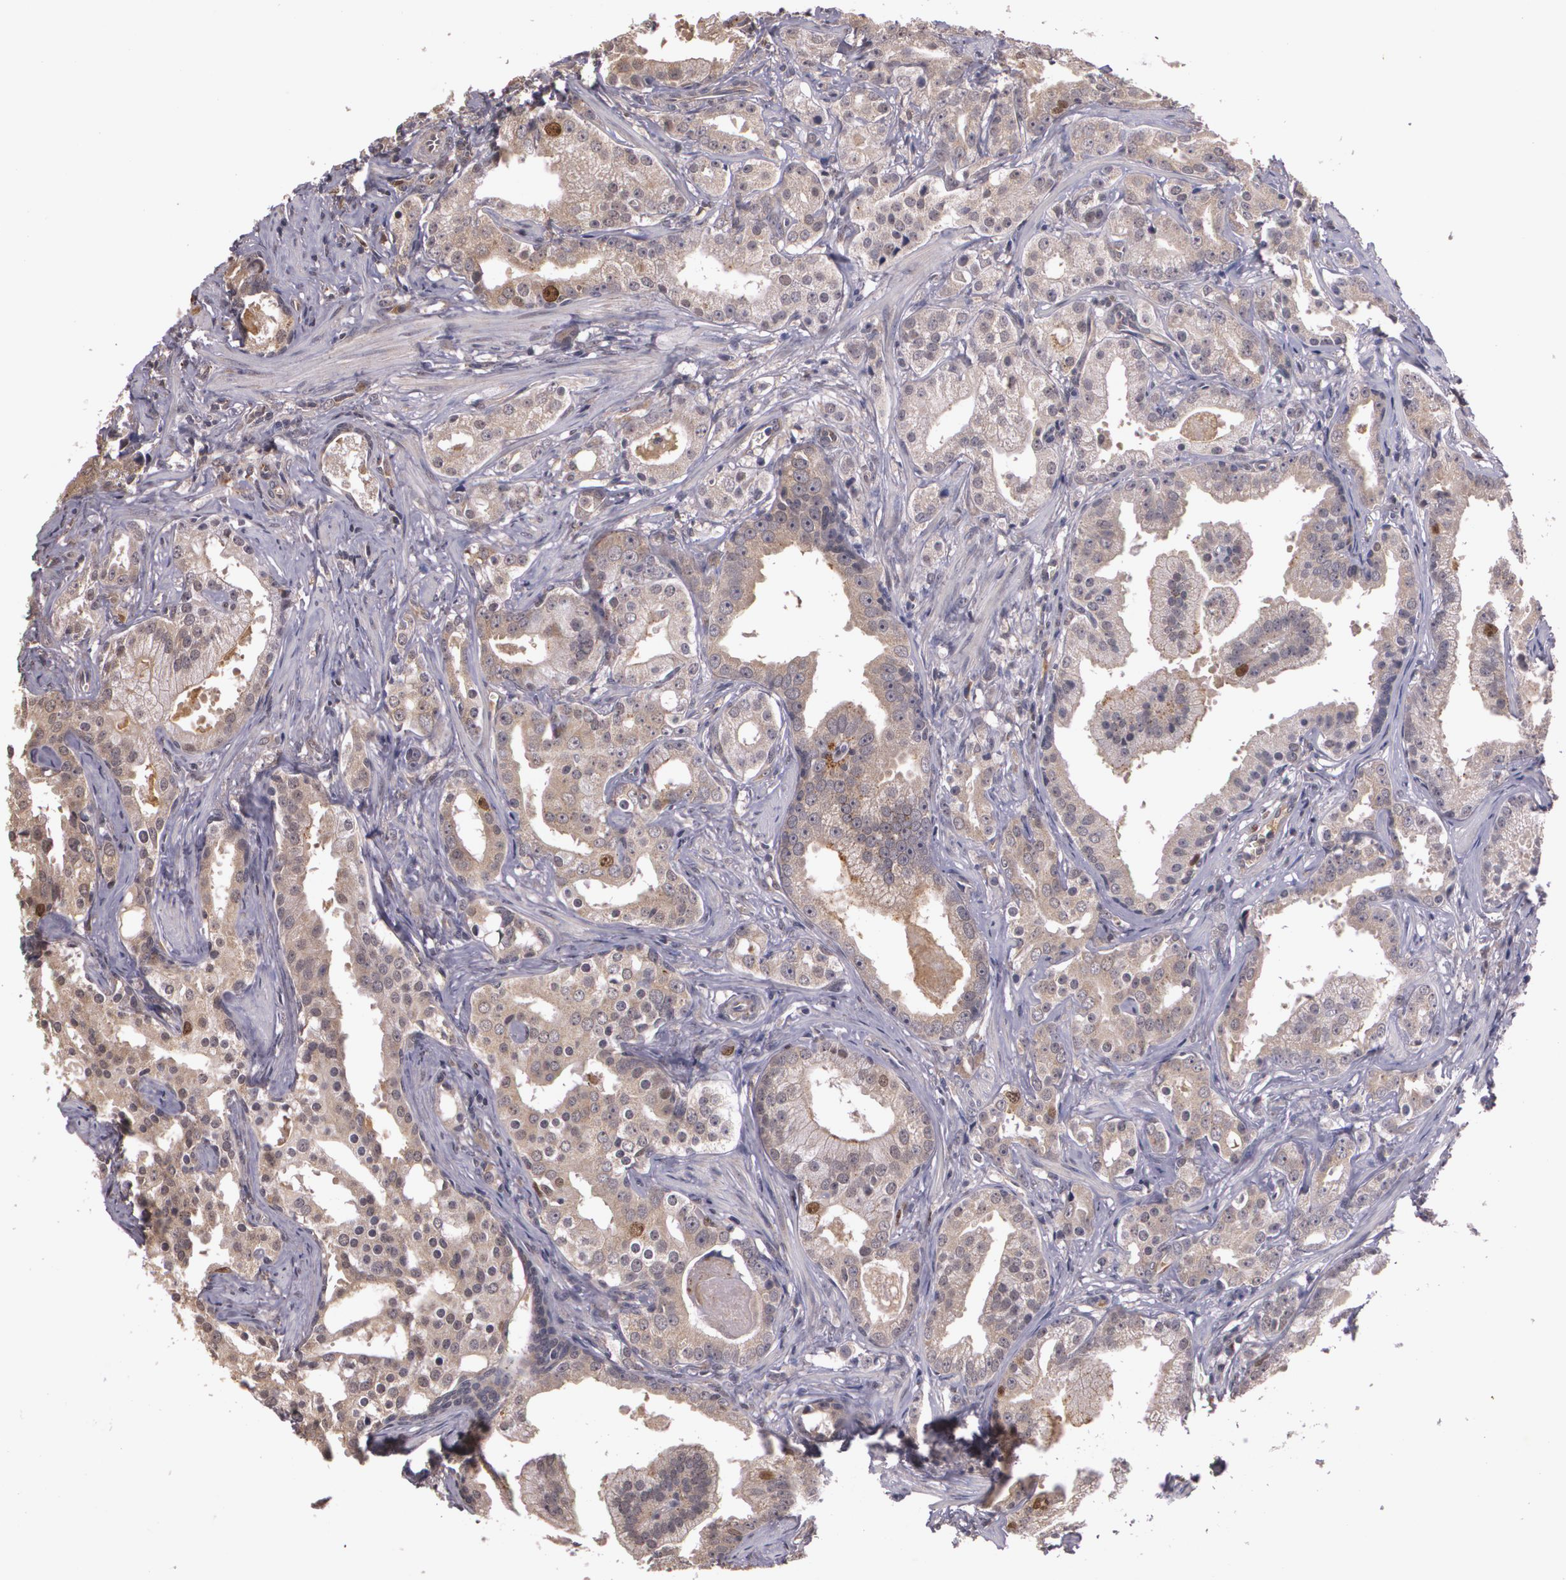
{"staining": {"intensity": "weak", "quantity": ">75%", "location": "cytoplasmic/membranous,nuclear"}, "tissue": "prostate cancer", "cell_type": "Tumor cells", "image_type": "cancer", "snomed": [{"axis": "morphology", "description": "Adenocarcinoma, Low grade"}, {"axis": "topography", "description": "Prostate"}], "caption": "Brown immunohistochemical staining in prostate low-grade adenocarcinoma displays weak cytoplasmic/membranous and nuclear positivity in about >75% of tumor cells.", "gene": "BRCA1", "patient": {"sex": "male", "age": 59}}